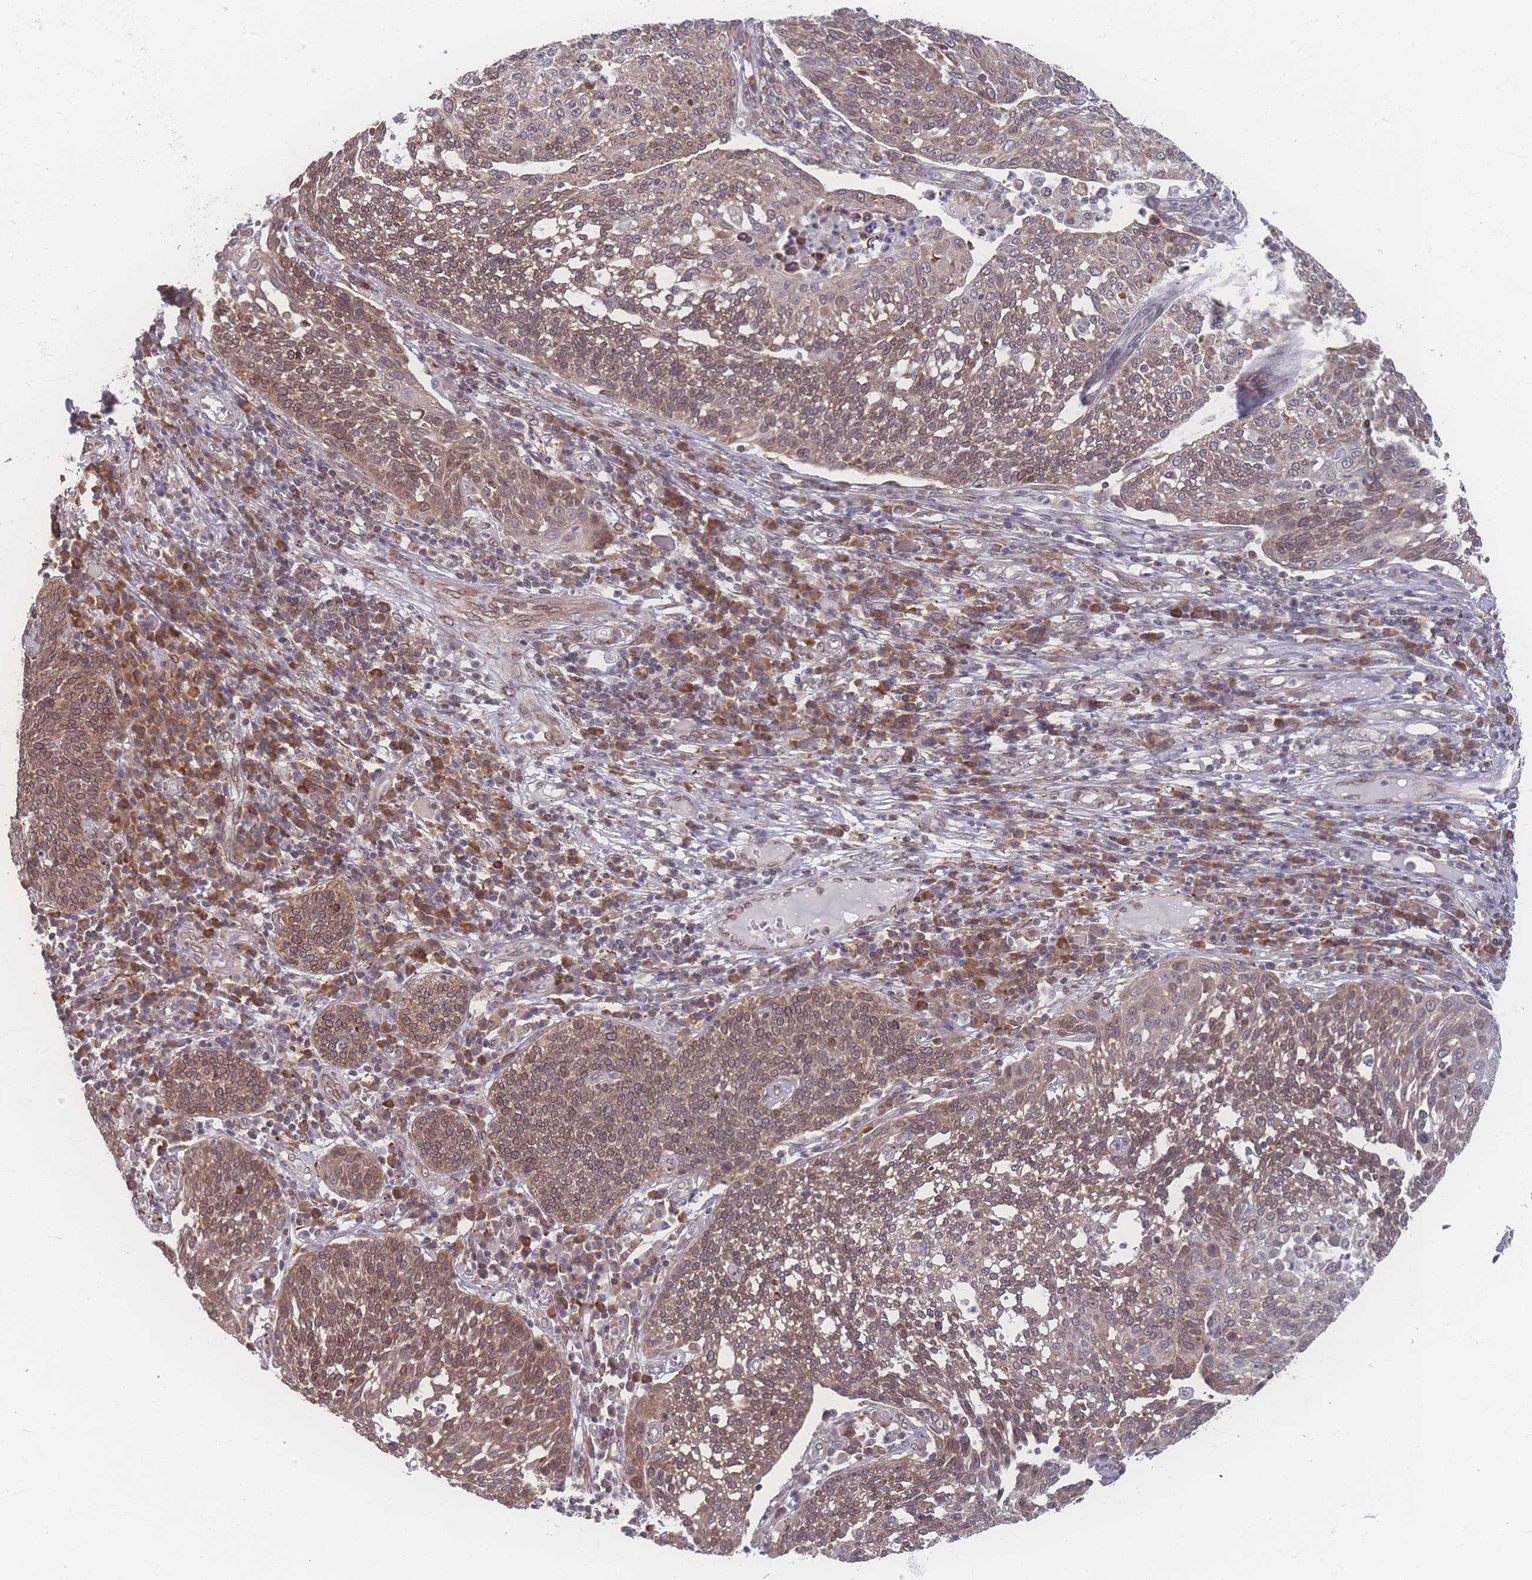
{"staining": {"intensity": "moderate", "quantity": "25%-75%", "location": "cytoplasmic/membranous,nuclear"}, "tissue": "cervical cancer", "cell_type": "Tumor cells", "image_type": "cancer", "snomed": [{"axis": "morphology", "description": "Squamous cell carcinoma, NOS"}, {"axis": "topography", "description": "Cervix"}], "caption": "Immunohistochemical staining of cervical squamous cell carcinoma displays medium levels of moderate cytoplasmic/membranous and nuclear protein expression in about 25%-75% of tumor cells.", "gene": "ZC3H13", "patient": {"sex": "female", "age": 34}}